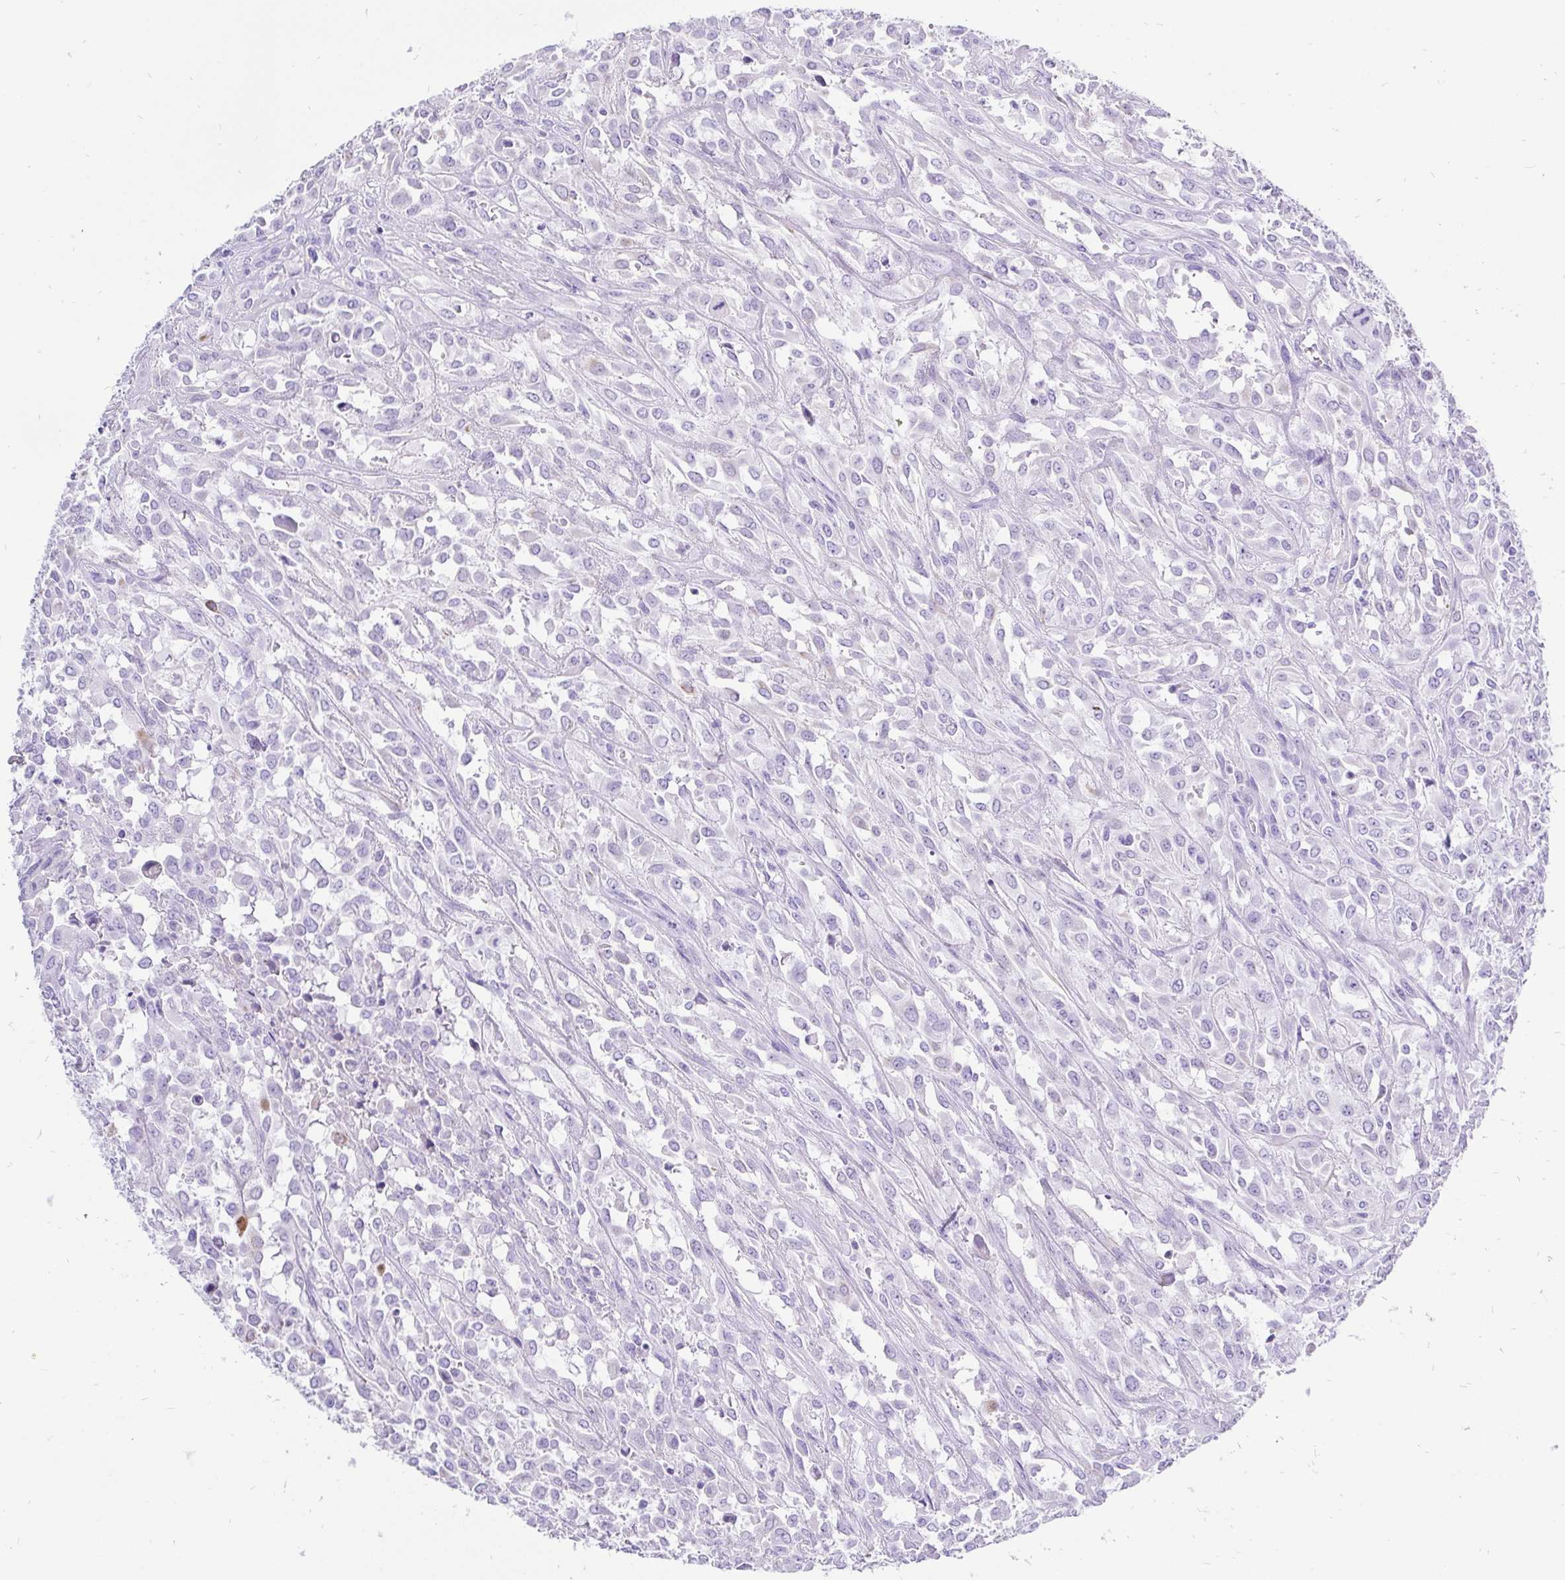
{"staining": {"intensity": "negative", "quantity": "none", "location": "none"}, "tissue": "urothelial cancer", "cell_type": "Tumor cells", "image_type": "cancer", "snomed": [{"axis": "morphology", "description": "Urothelial carcinoma, High grade"}, {"axis": "topography", "description": "Urinary bladder"}], "caption": "There is no significant positivity in tumor cells of urothelial carcinoma (high-grade).", "gene": "KRT13", "patient": {"sex": "male", "age": 67}}